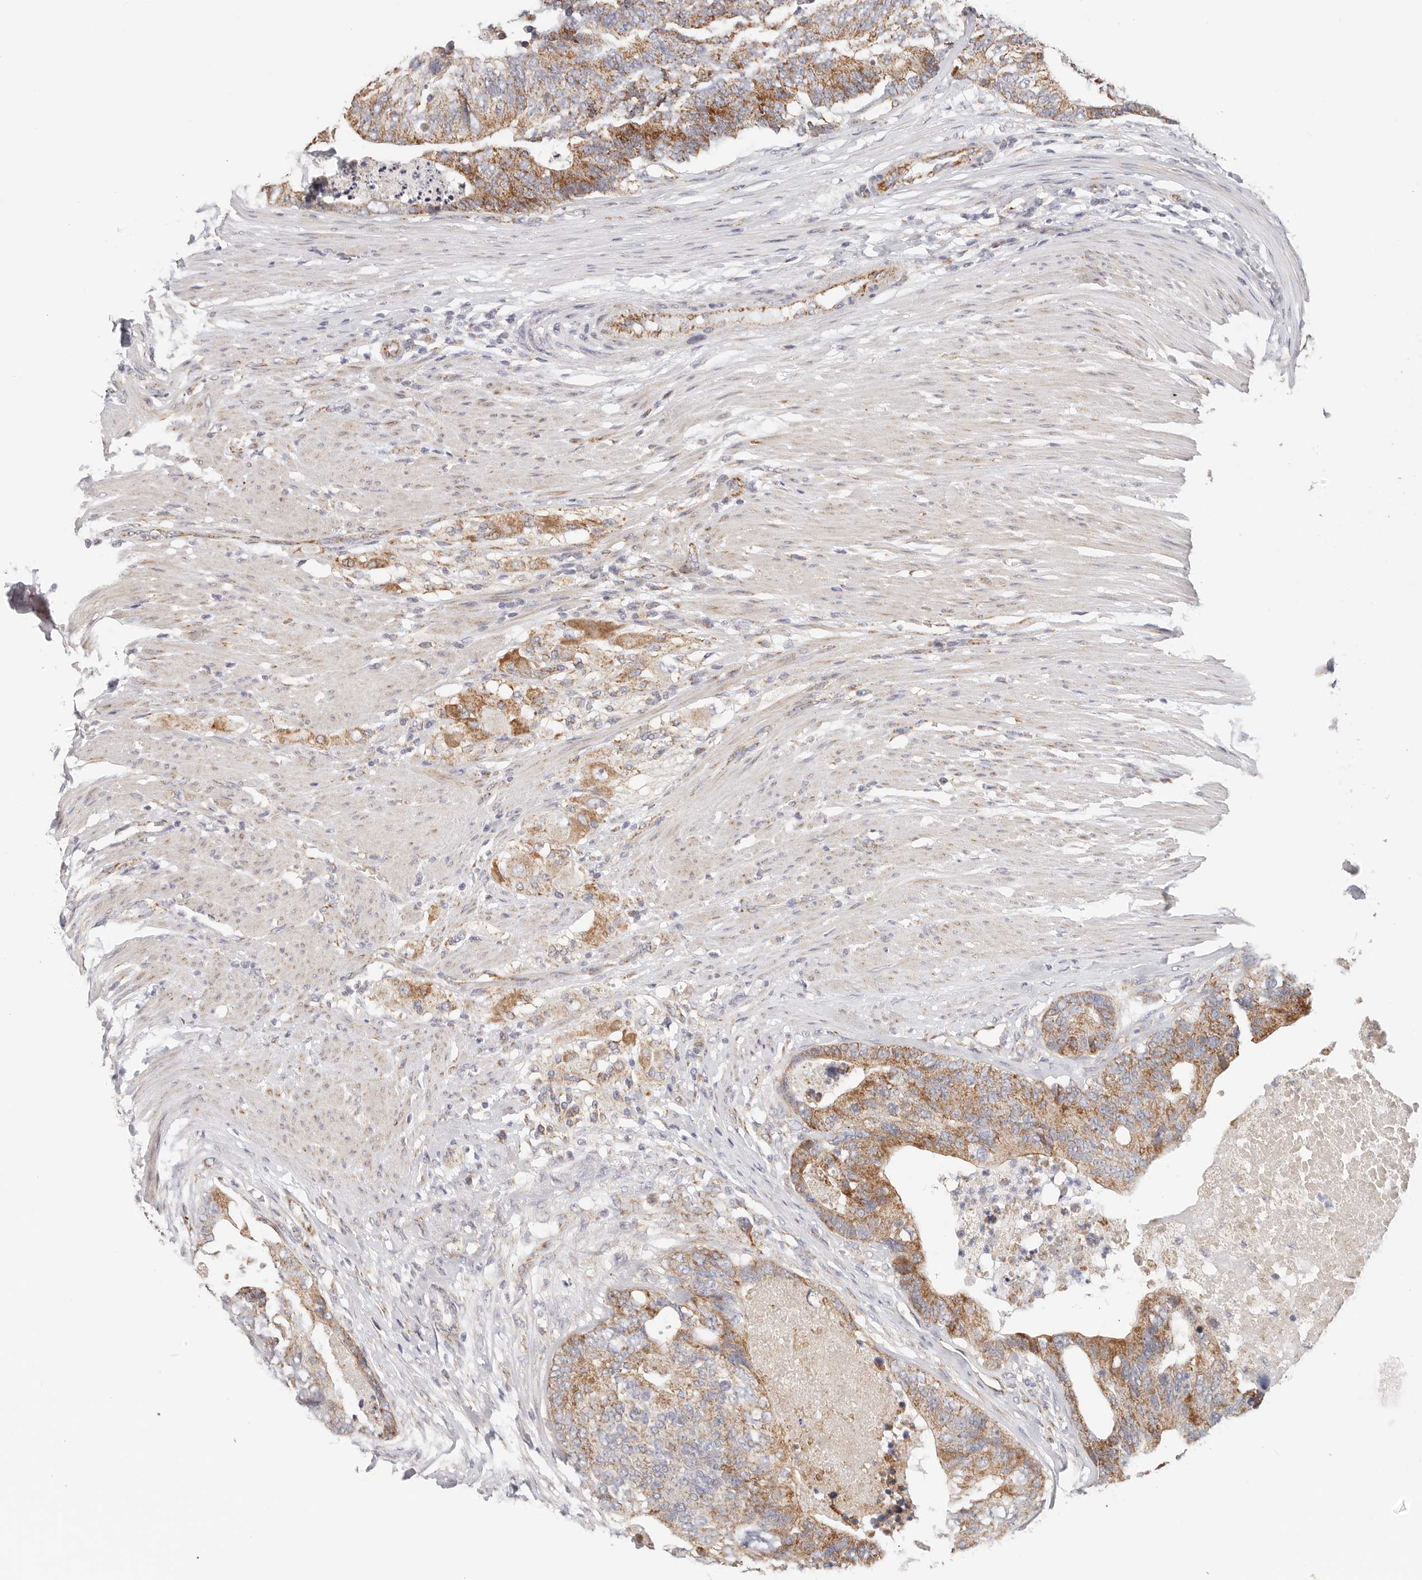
{"staining": {"intensity": "moderate", "quantity": "25%-75%", "location": "cytoplasmic/membranous"}, "tissue": "colorectal cancer", "cell_type": "Tumor cells", "image_type": "cancer", "snomed": [{"axis": "morphology", "description": "Adenocarcinoma, NOS"}, {"axis": "topography", "description": "Colon"}], "caption": "Protein analysis of colorectal adenocarcinoma tissue reveals moderate cytoplasmic/membranous expression in approximately 25%-75% of tumor cells.", "gene": "AFDN", "patient": {"sex": "female", "age": 67}}